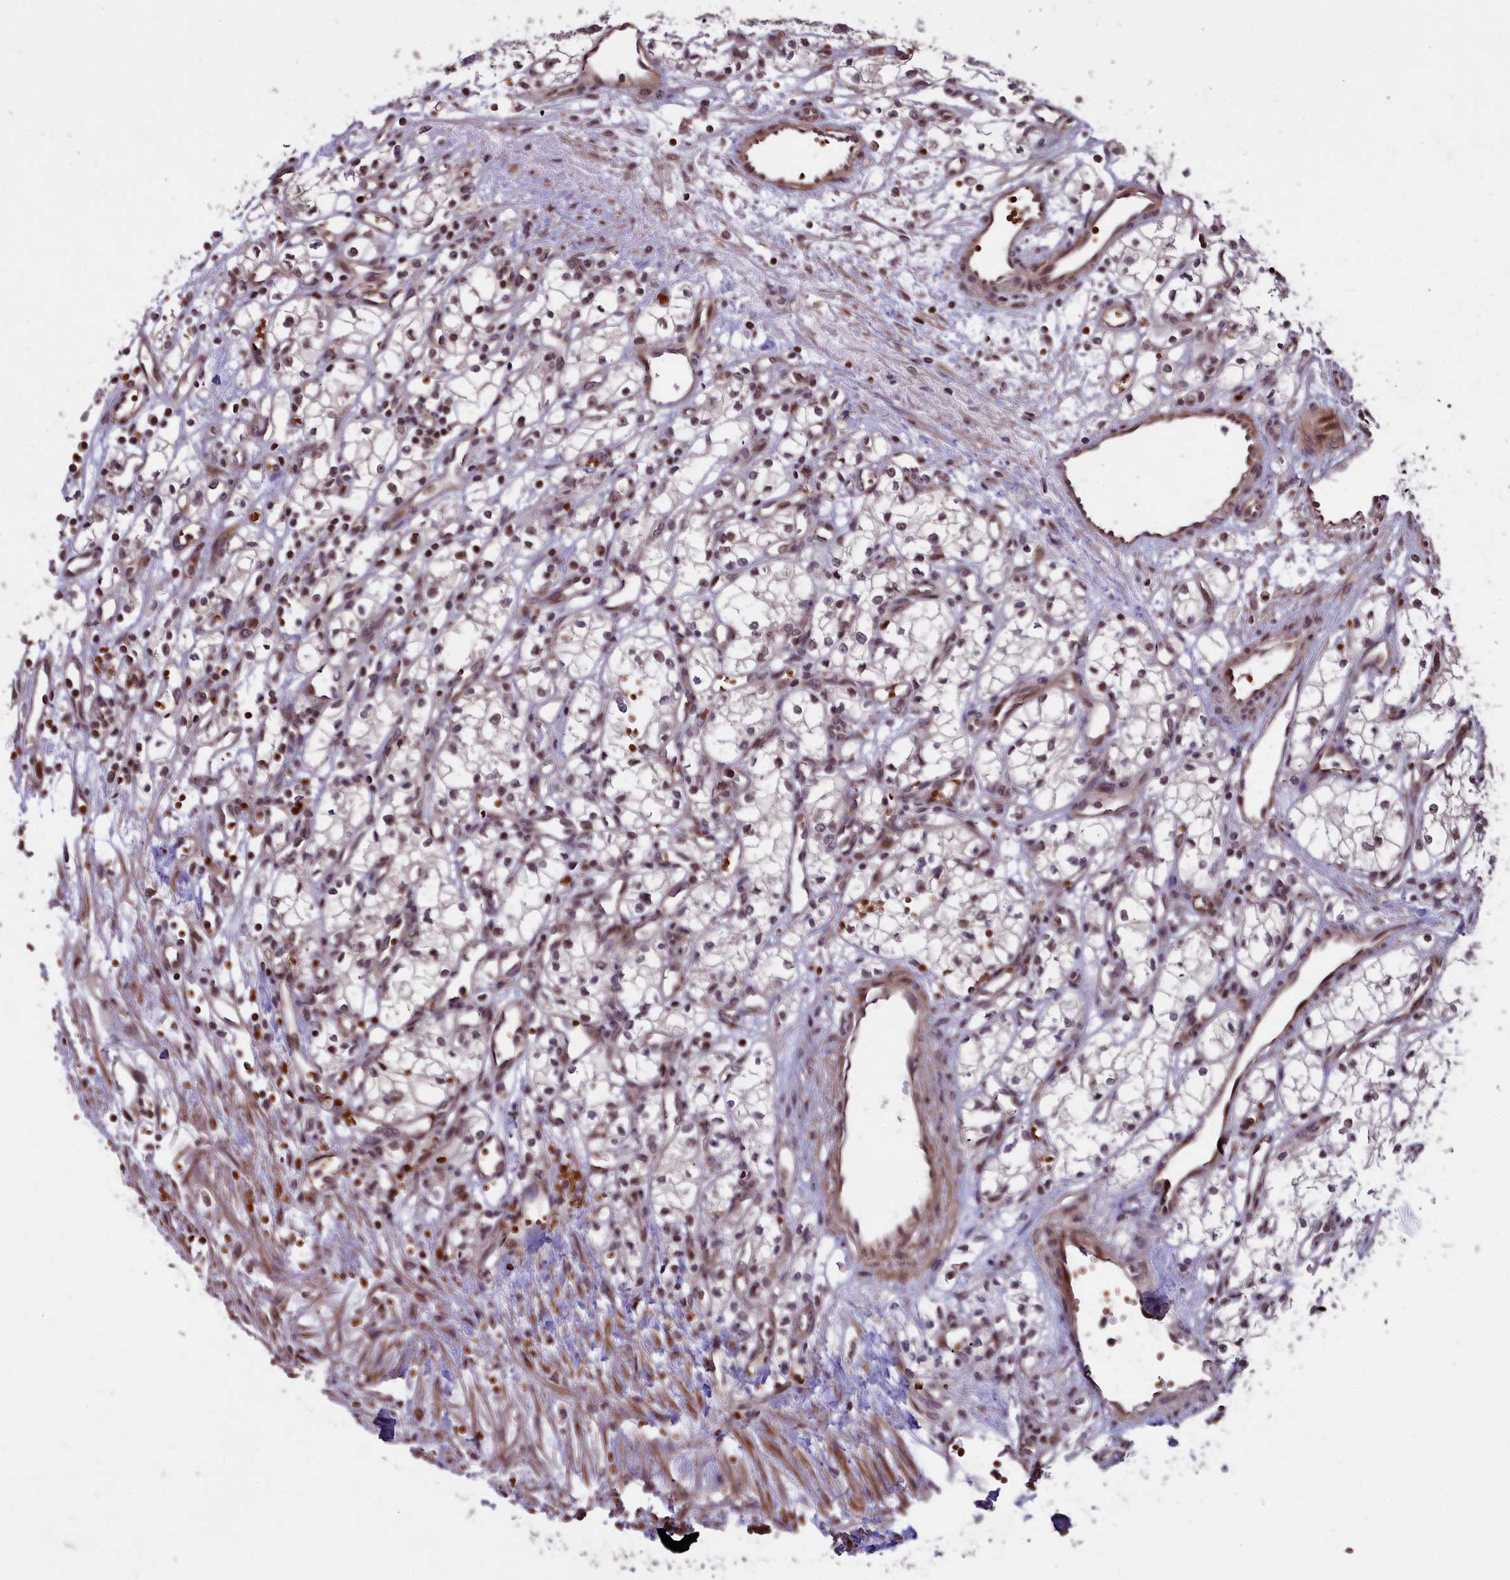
{"staining": {"intensity": "weak", "quantity": ">75%", "location": "nuclear"}, "tissue": "renal cancer", "cell_type": "Tumor cells", "image_type": "cancer", "snomed": [{"axis": "morphology", "description": "Adenocarcinoma, NOS"}, {"axis": "topography", "description": "Kidney"}], "caption": "Weak nuclear expression for a protein is present in about >75% of tumor cells of renal cancer (adenocarcinoma) using immunohistochemistry (IHC).", "gene": "SHFL", "patient": {"sex": "male", "age": 59}}